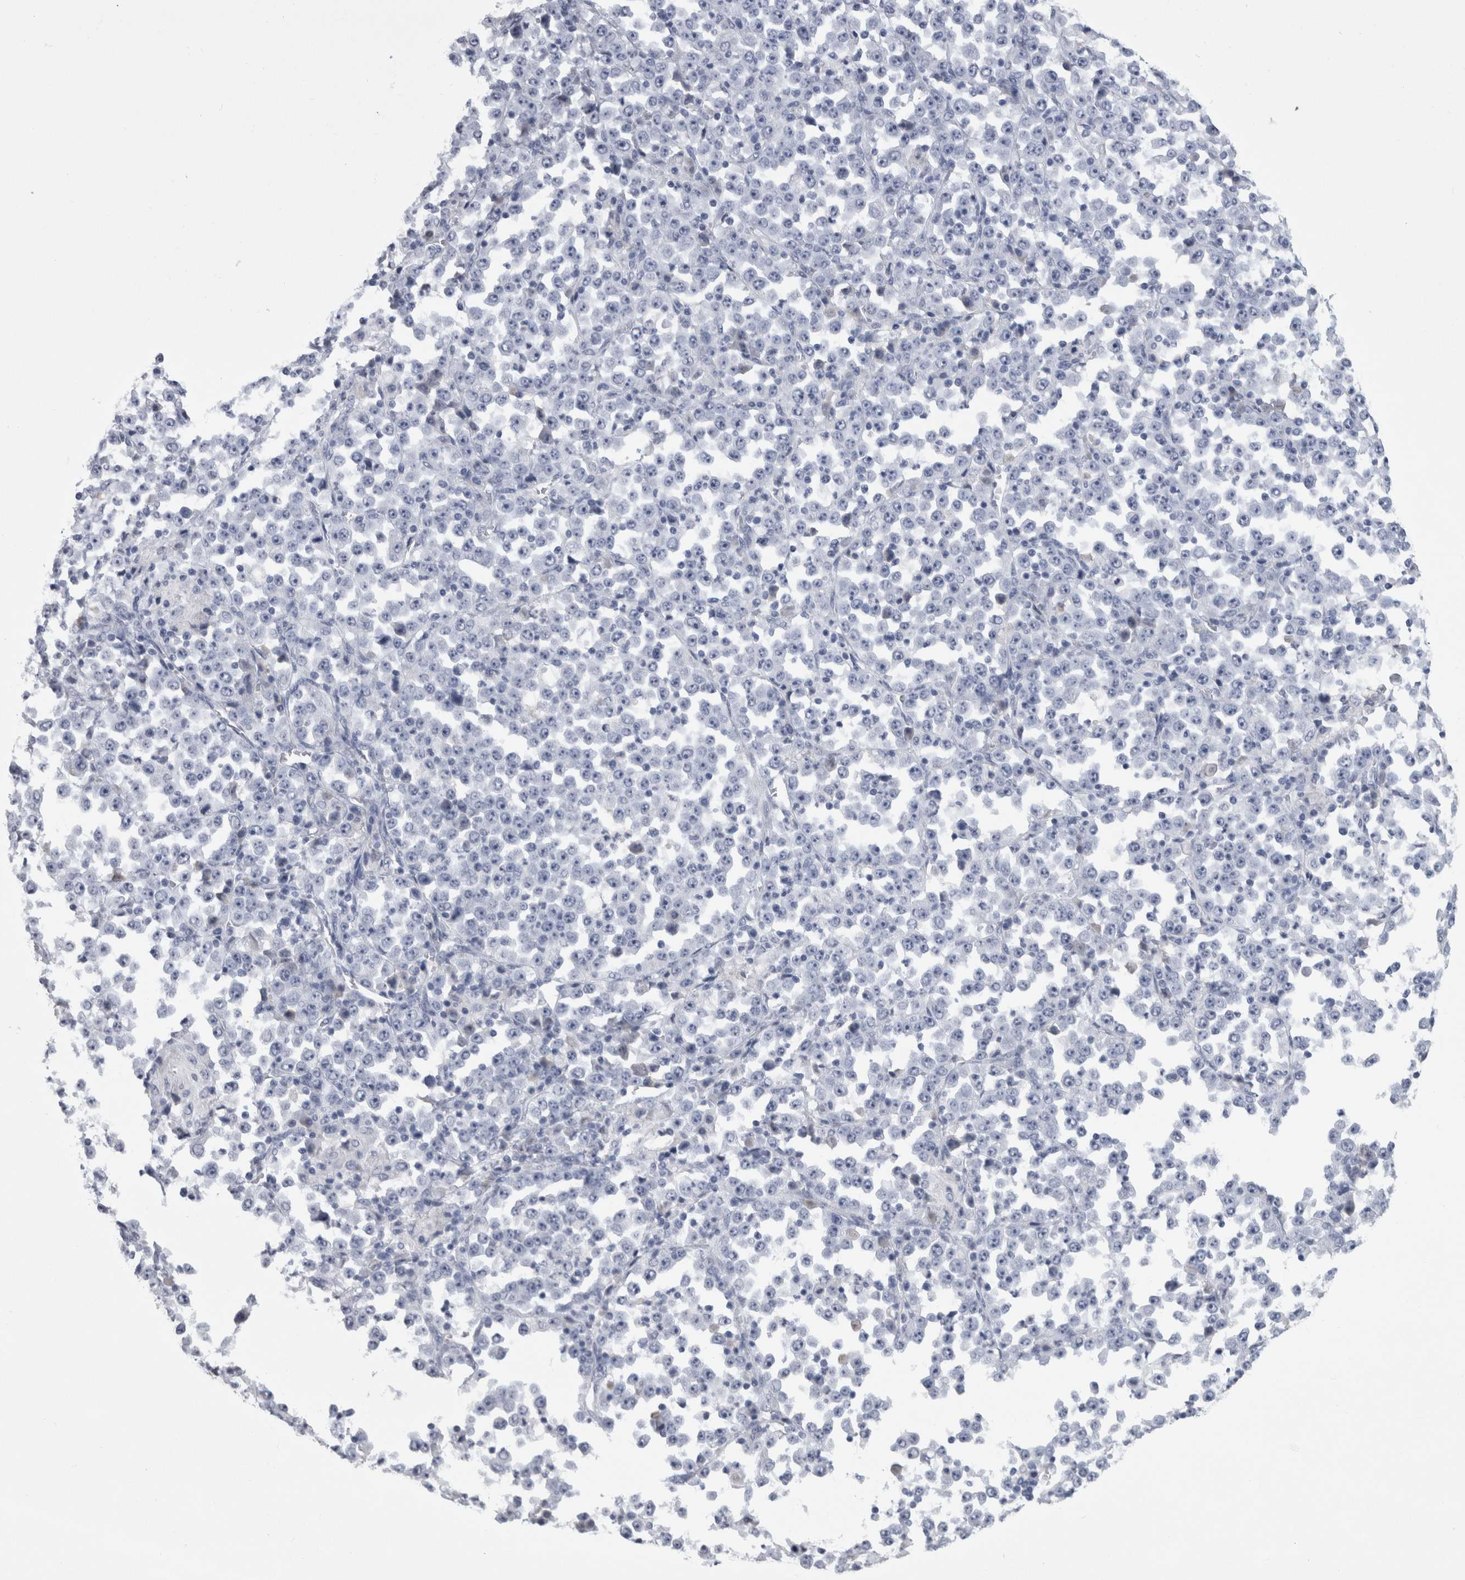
{"staining": {"intensity": "negative", "quantity": "none", "location": "none"}, "tissue": "stomach cancer", "cell_type": "Tumor cells", "image_type": "cancer", "snomed": [{"axis": "morphology", "description": "Normal tissue, NOS"}, {"axis": "morphology", "description": "Adenocarcinoma, NOS"}, {"axis": "topography", "description": "Stomach, upper"}, {"axis": "topography", "description": "Stomach"}], "caption": "This is an IHC image of stomach cancer. There is no positivity in tumor cells.", "gene": "PAX5", "patient": {"sex": "male", "age": 59}}